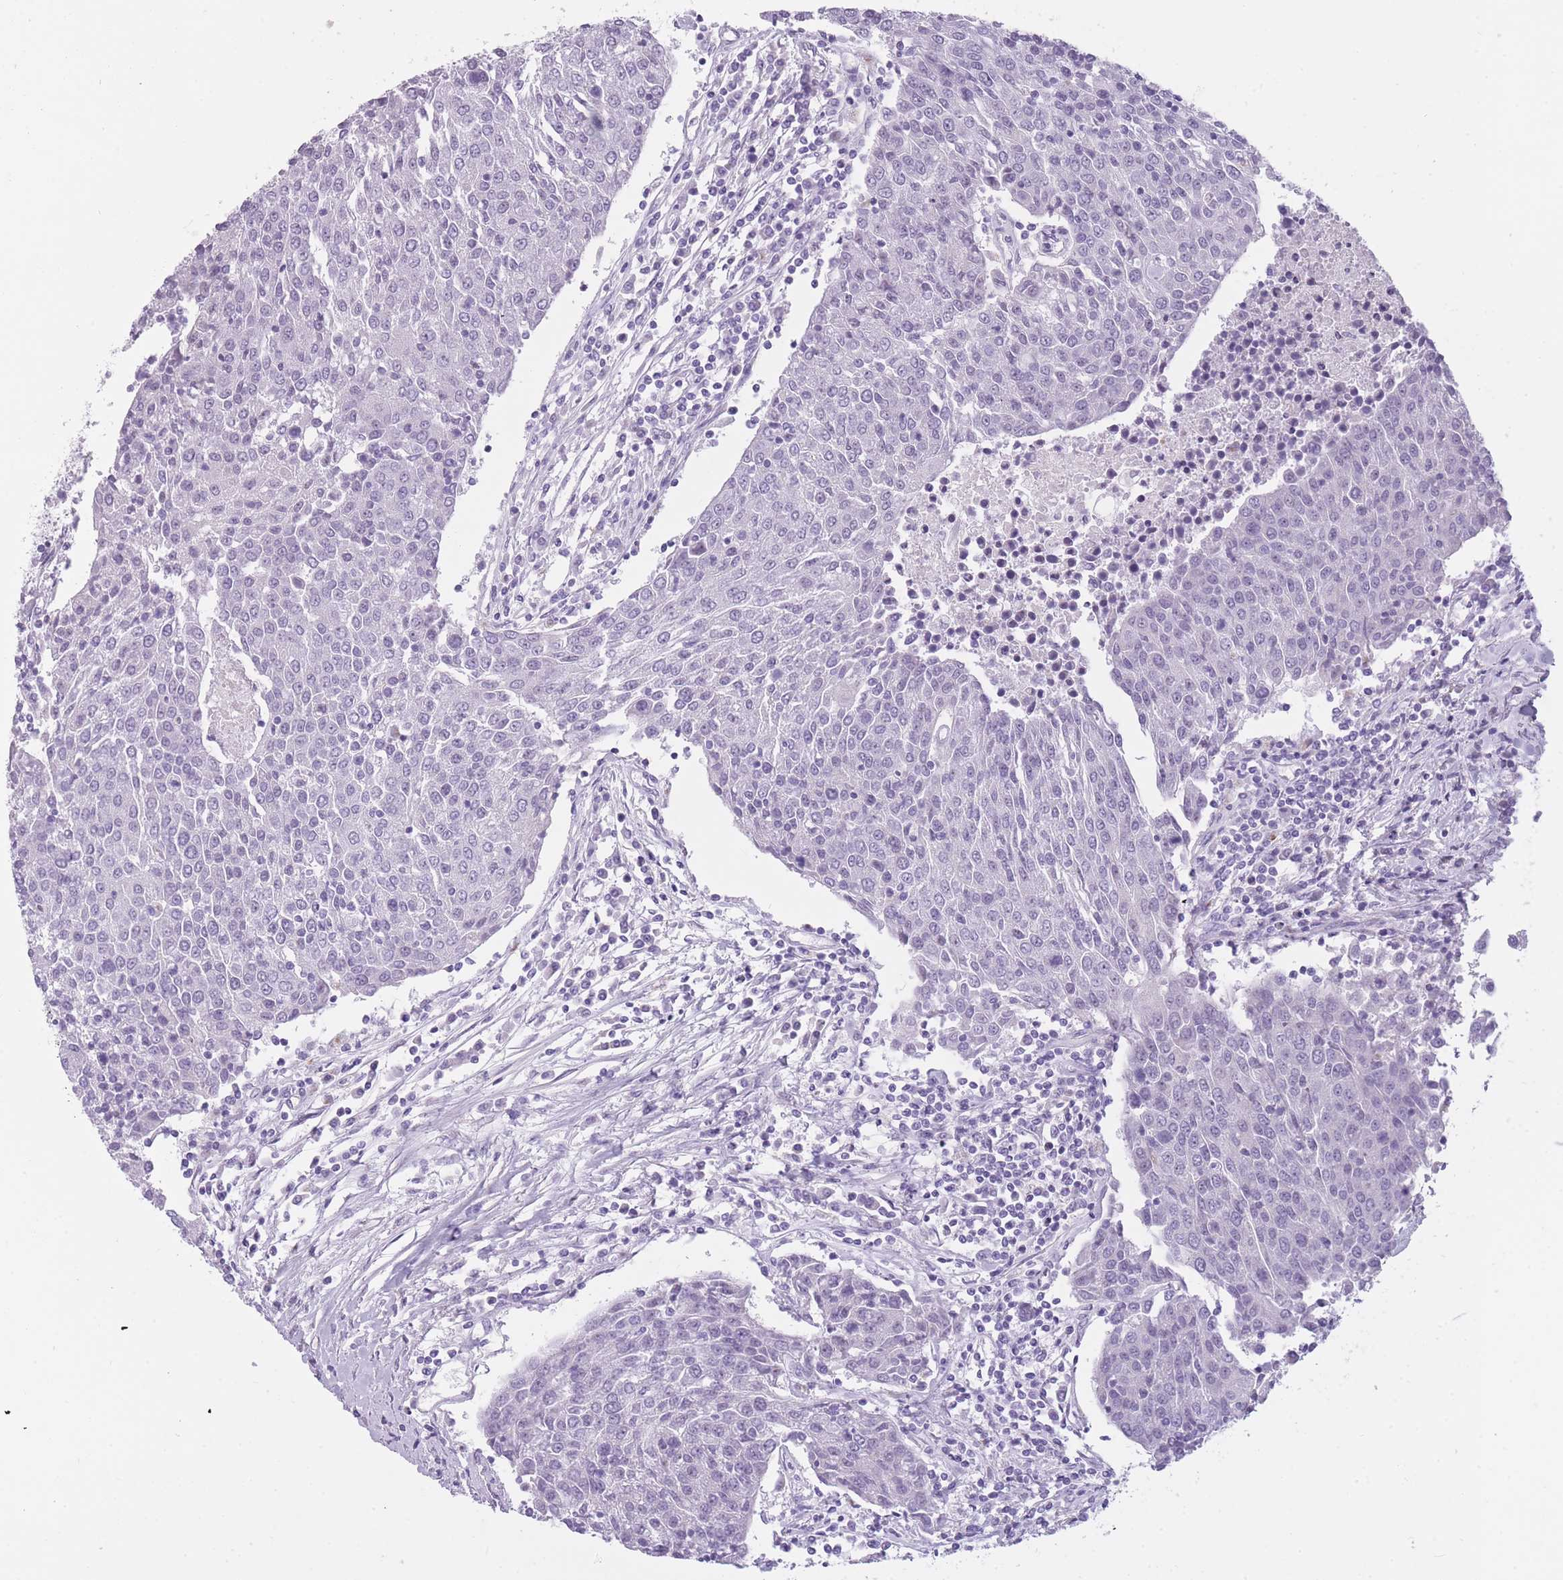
{"staining": {"intensity": "negative", "quantity": "none", "location": "none"}, "tissue": "urothelial cancer", "cell_type": "Tumor cells", "image_type": "cancer", "snomed": [{"axis": "morphology", "description": "Urothelial carcinoma, High grade"}, {"axis": "topography", "description": "Urinary bladder"}], "caption": "Immunohistochemical staining of human urothelial cancer demonstrates no significant positivity in tumor cells.", "gene": "GOLGA6D", "patient": {"sex": "female", "age": 85}}